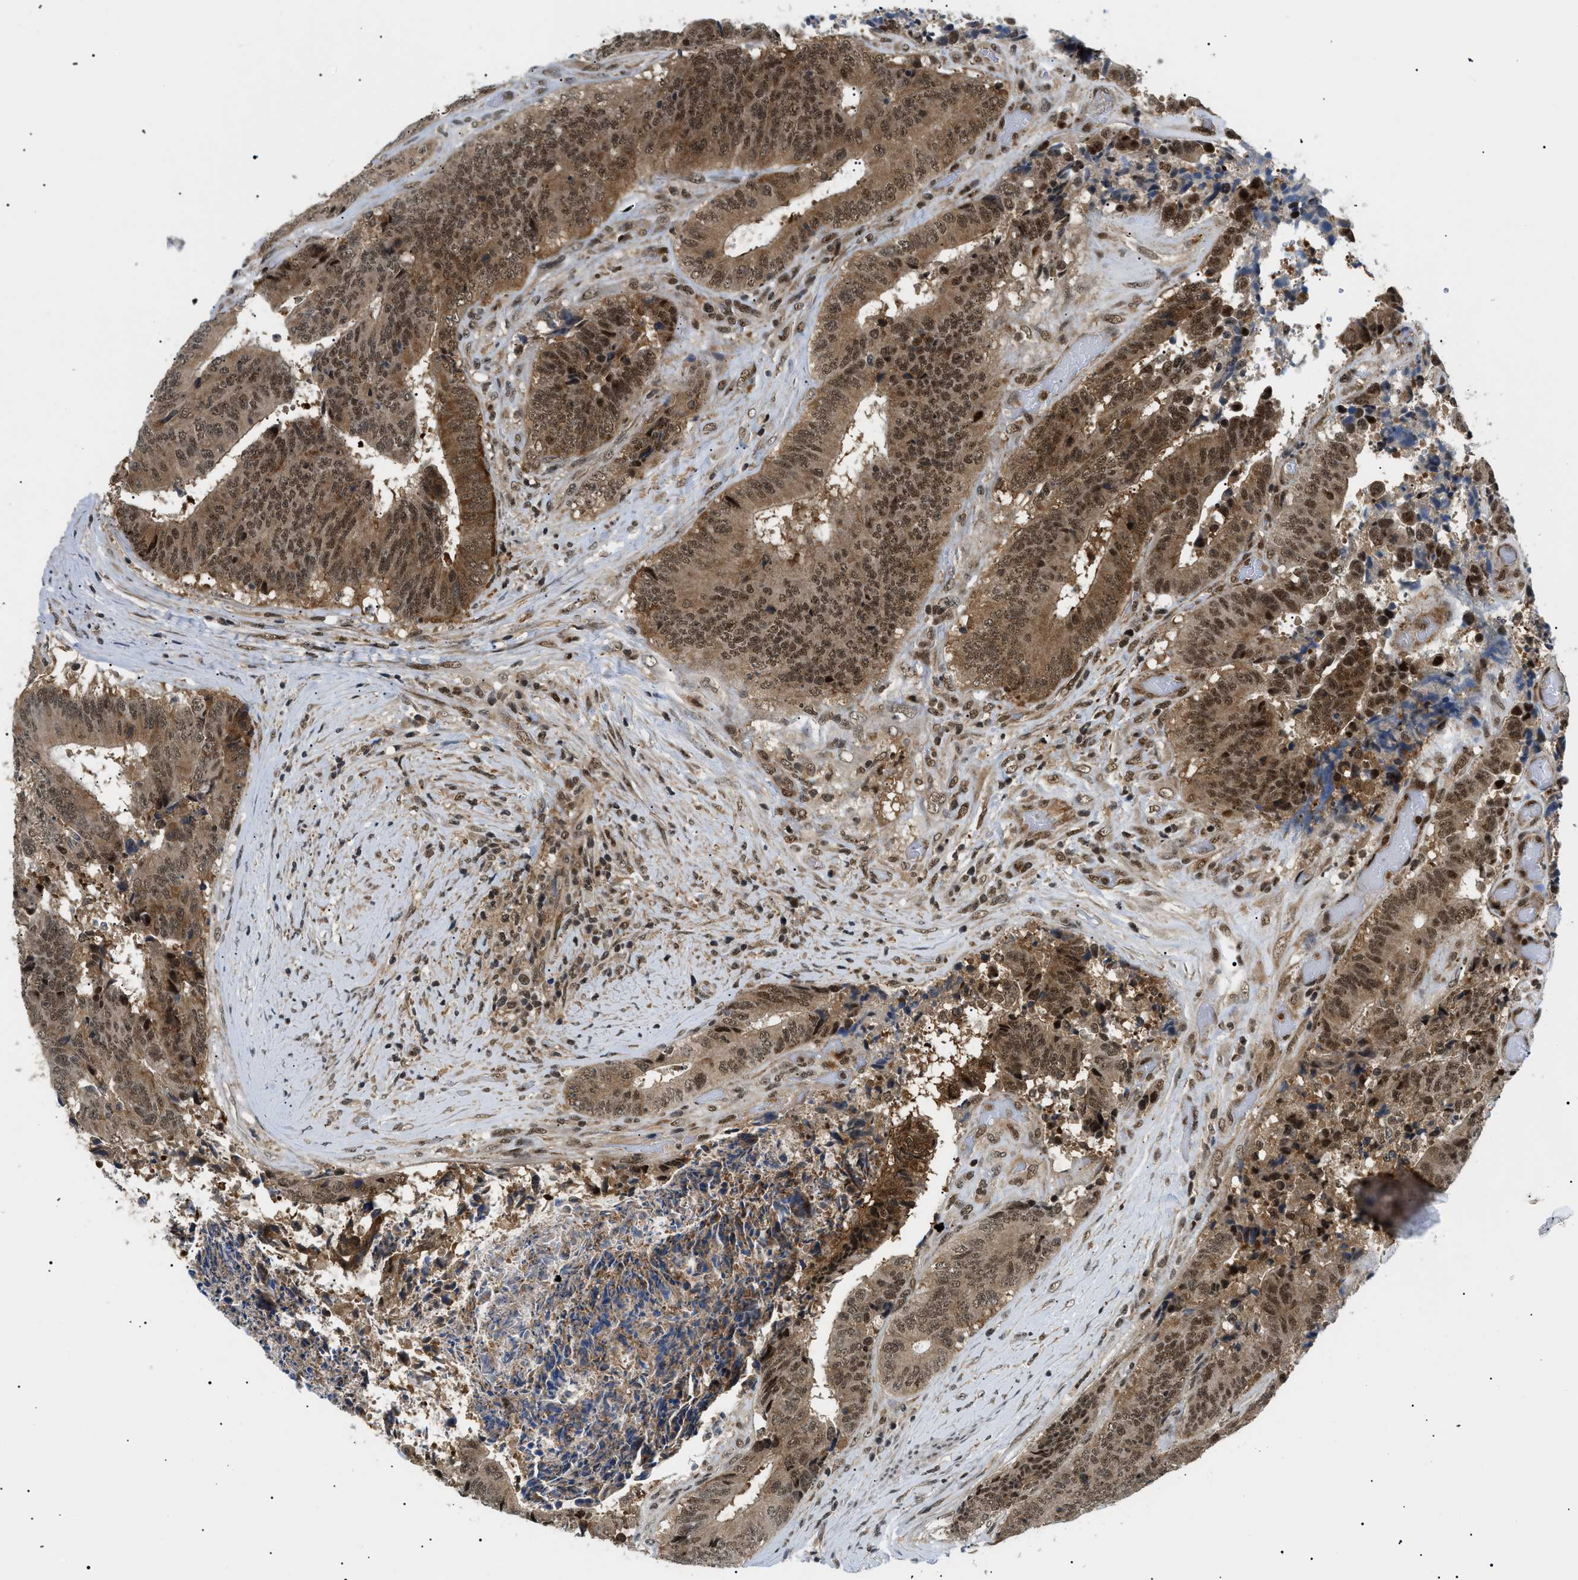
{"staining": {"intensity": "strong", "quantity": ">75%", "location": "cytoplasmic/membranous,nuclear"}, "tissue": "colorectal cancer", "cell_type": "Tumor cells", "image_type": "cancer", "snomed": [{"axis": "morphology", "description": "Adenocarcinoma, NOS"}, {"axis": "topography", "description": "Rectum"}], "caption": "The micrograph demonstrates immunohistochemical staining of colorectal cancer (adenocarcinoma). There is strong cytoplasmic/membranous and nuclear expression is identified in about >75% of tumor cells. The protein of interest is shown in brown color, while the nuclei are stained blue.", "gene": "RBM15", "patient": {"sex": "male", "age": 72}}